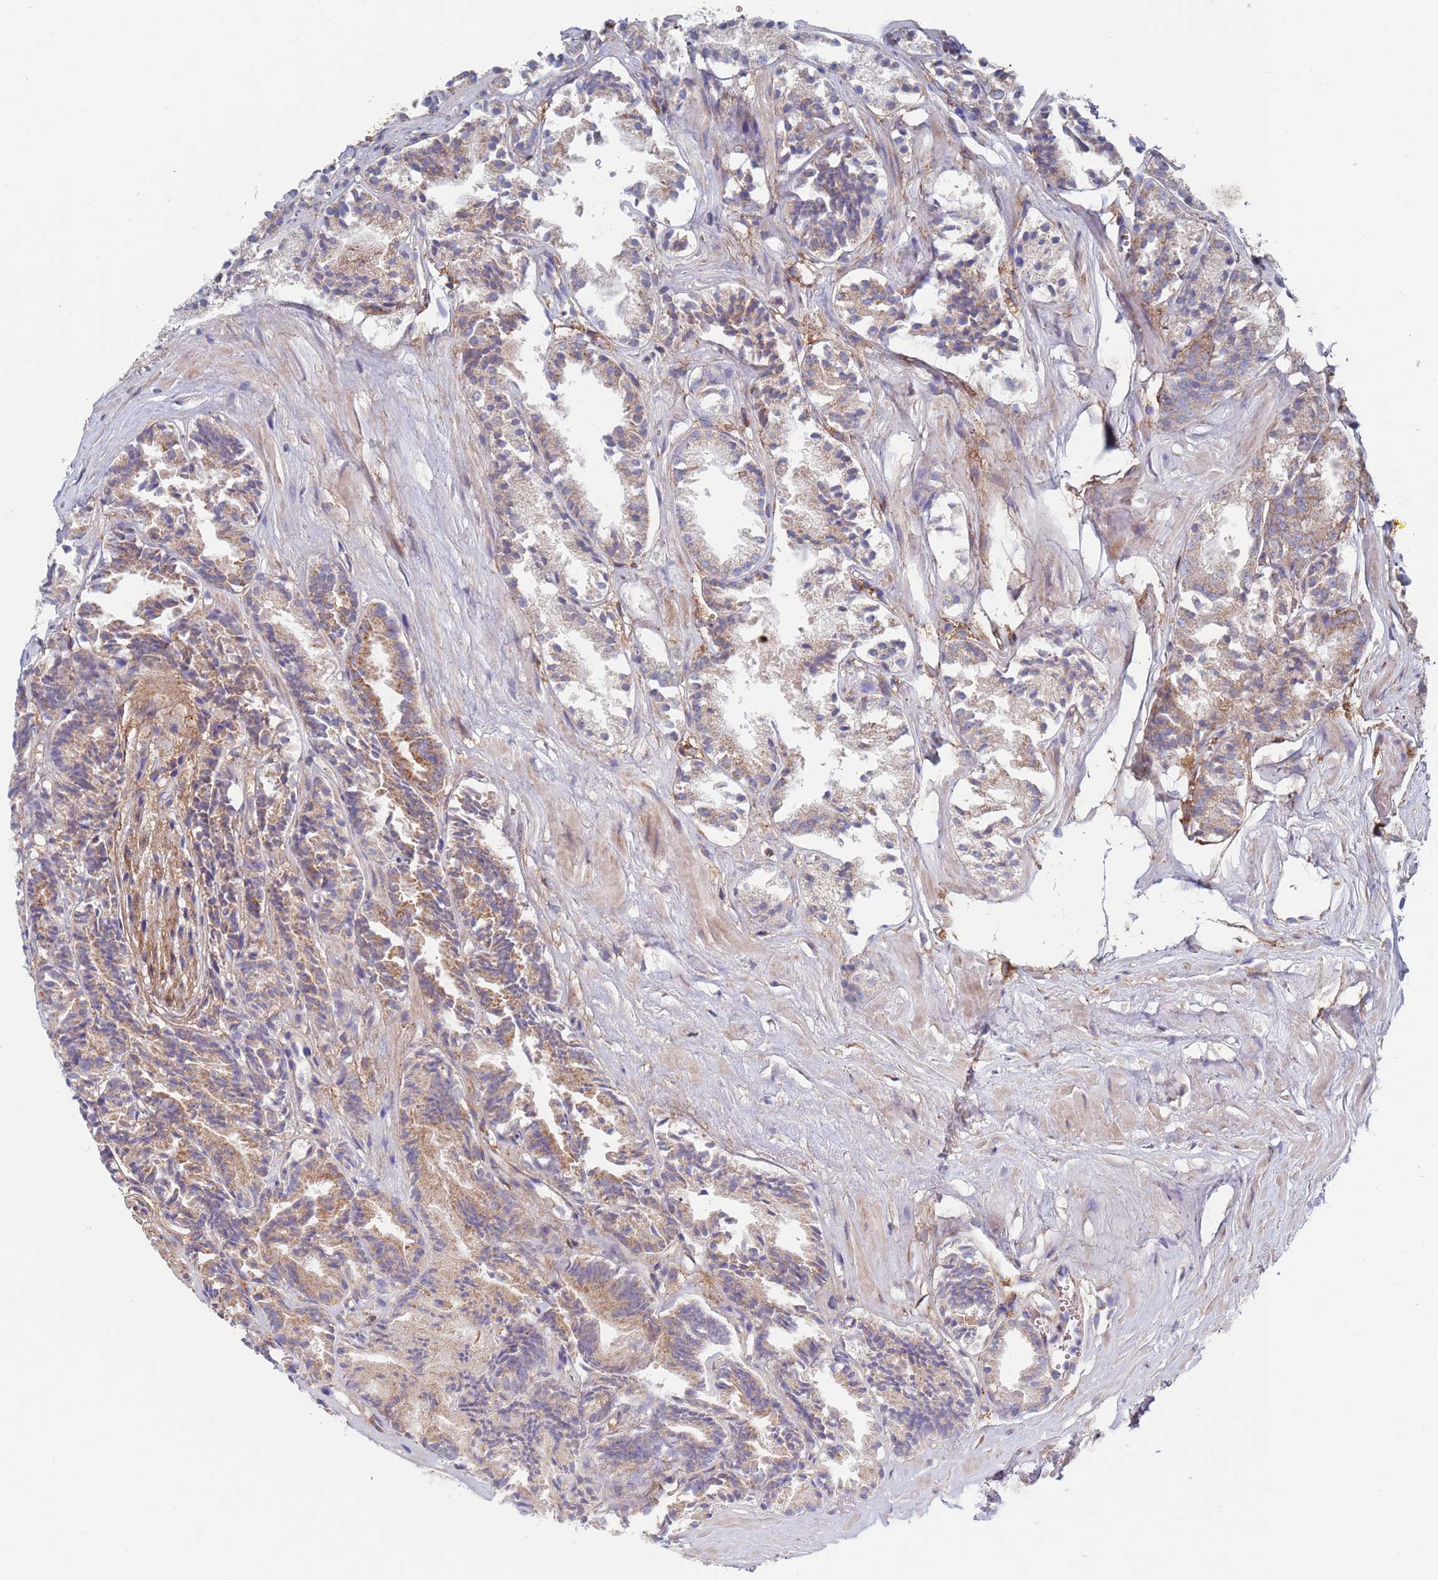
{"staining": {"intensity": "moderate", "quantity": ">75%", "location": "cytoplasmic/membranous"}, "tissue": "prostate cancer", "cell_type": "Tumor cells", "image_type": "cancer", "snomed": [{"axis": "morphology", "description": "Adenocarcinoma, High grade"}, {"axis": "topography", "description": "Prostate"}], "caption": "Prostate cancer (high-grade adenocarcinoma) tissue exhibits moderate cytoplasmic/membranous staining in about >75% of tumor cells, visualized by immunohistochemistry.", "gene": "CHCHD6", "patient": {"sex": "male", "age": 72}}